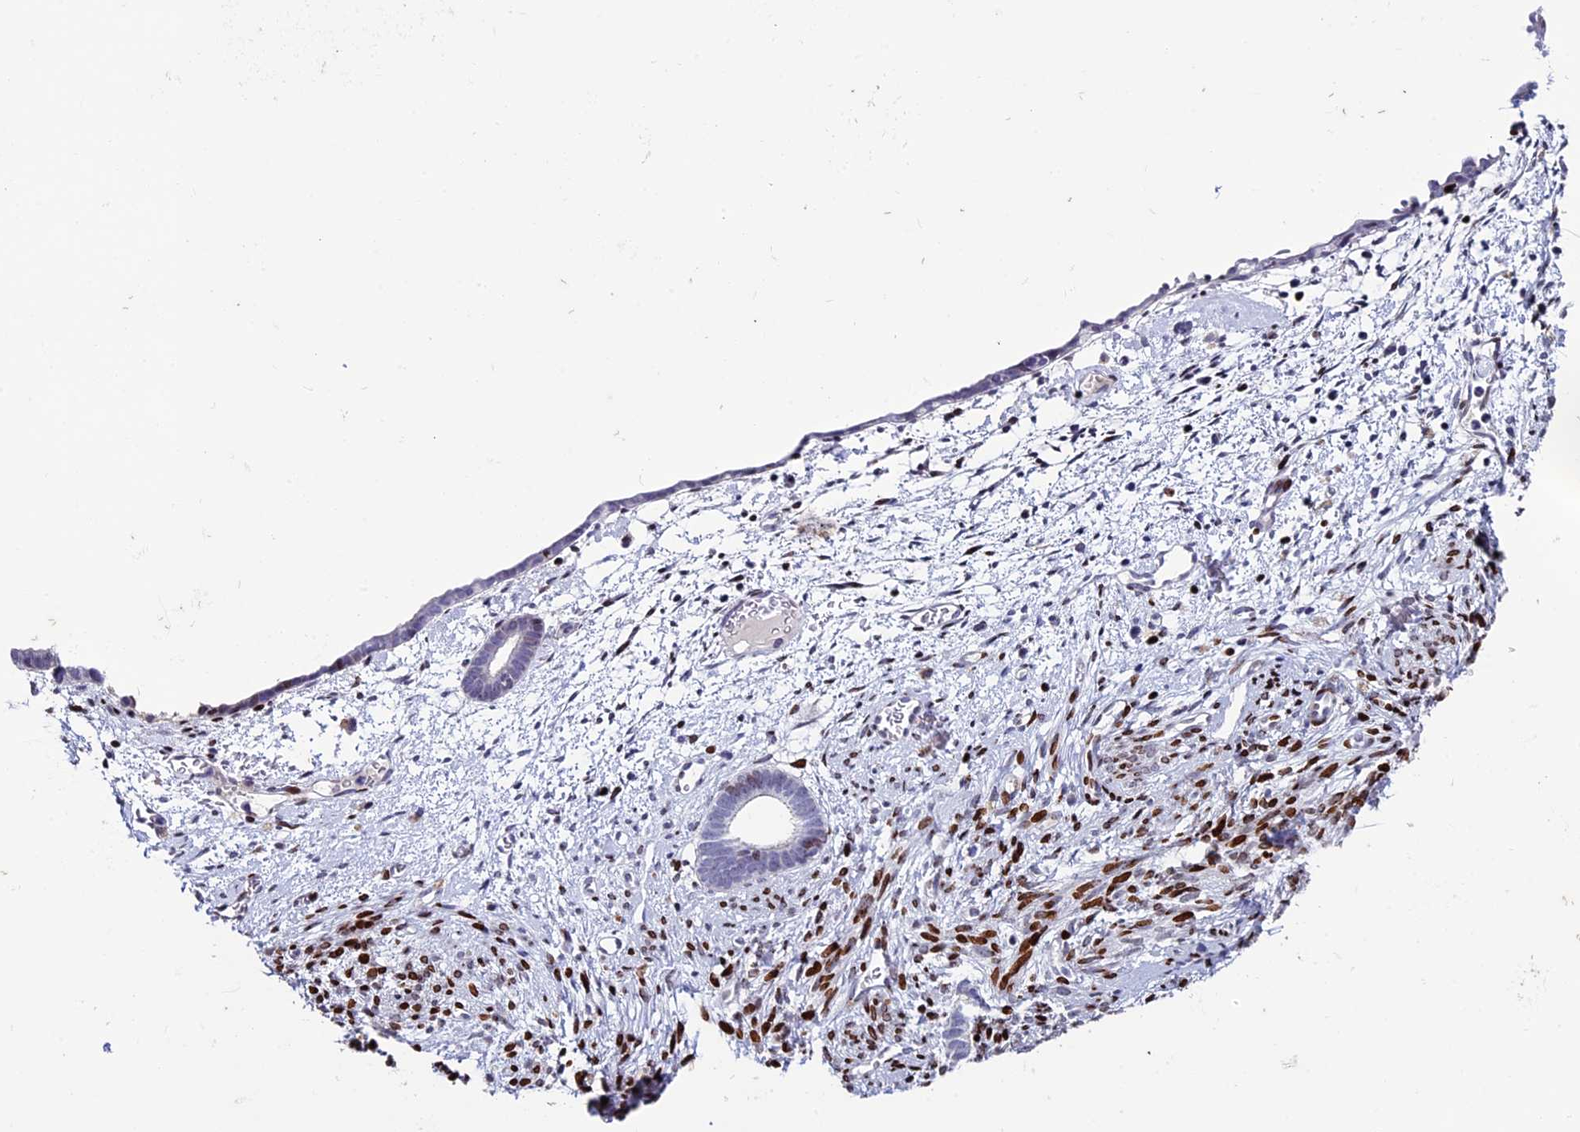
{"staining": {"intensity": "strong", "quantity": "25%-75%", "location": "nuclear"}, "tissue": "endometrium", "cell_type": "Cells in endometrial stroma", "image_type": "normal", "snomed": [{"axis": "morphology", "description": "Normal tissue, NOS"}, {"axis": "morphology", "description": "Adenocarcinoma, NOS"}, {"axis": "topography", "description": "Endometrium"}], "caption": "Unremarkable endometrium reveals strong nuclear staining in approximately 25%-75% of cells in endometrial stroma.", "gene": "BTBD3", "patient": {"sex": "female", "age": 57}}